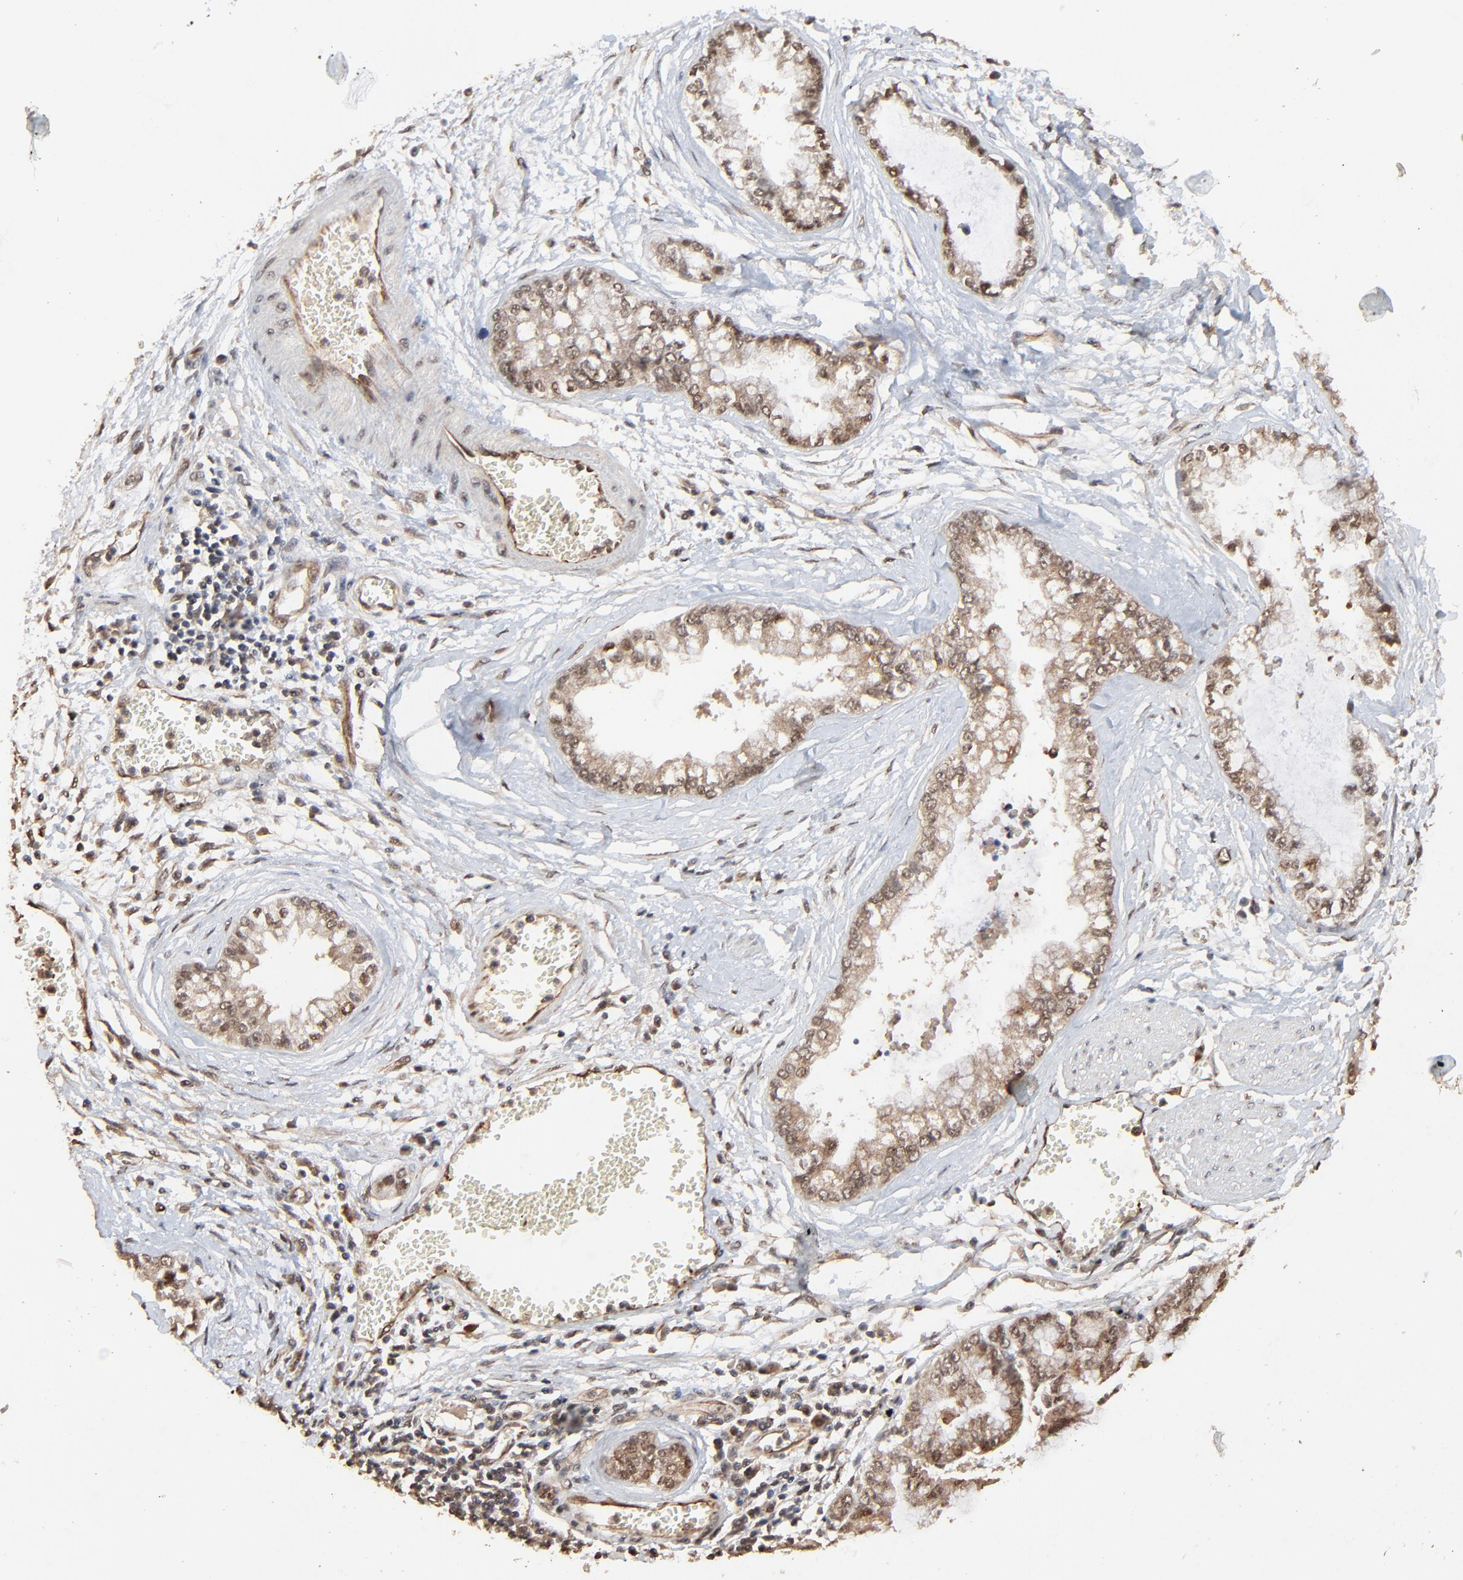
{"staining": {"intensity": "weak", "quantity": ">75%", "location": "cytoplasmic/membranous,nuclear"}, "tissue": "liver cancer", "cell_type": "Tumor cells", "image_type": "cancer", "snomed": [{"axis": "morphology", "description": "Cholangiocarcinoma"}, {"axis": "topography", "description": "Liver"}], "caption": "IHC of human liver cancer (cholangiocarcinoma) reveals low levels of weak cytoplasmic/membranous and nuclear staining in about >75% of tumor cells. (IHC, brightfield microscopy, high magnification).", "gene": "FAM227A", "patient": {"sex": "female", "age": 79}}